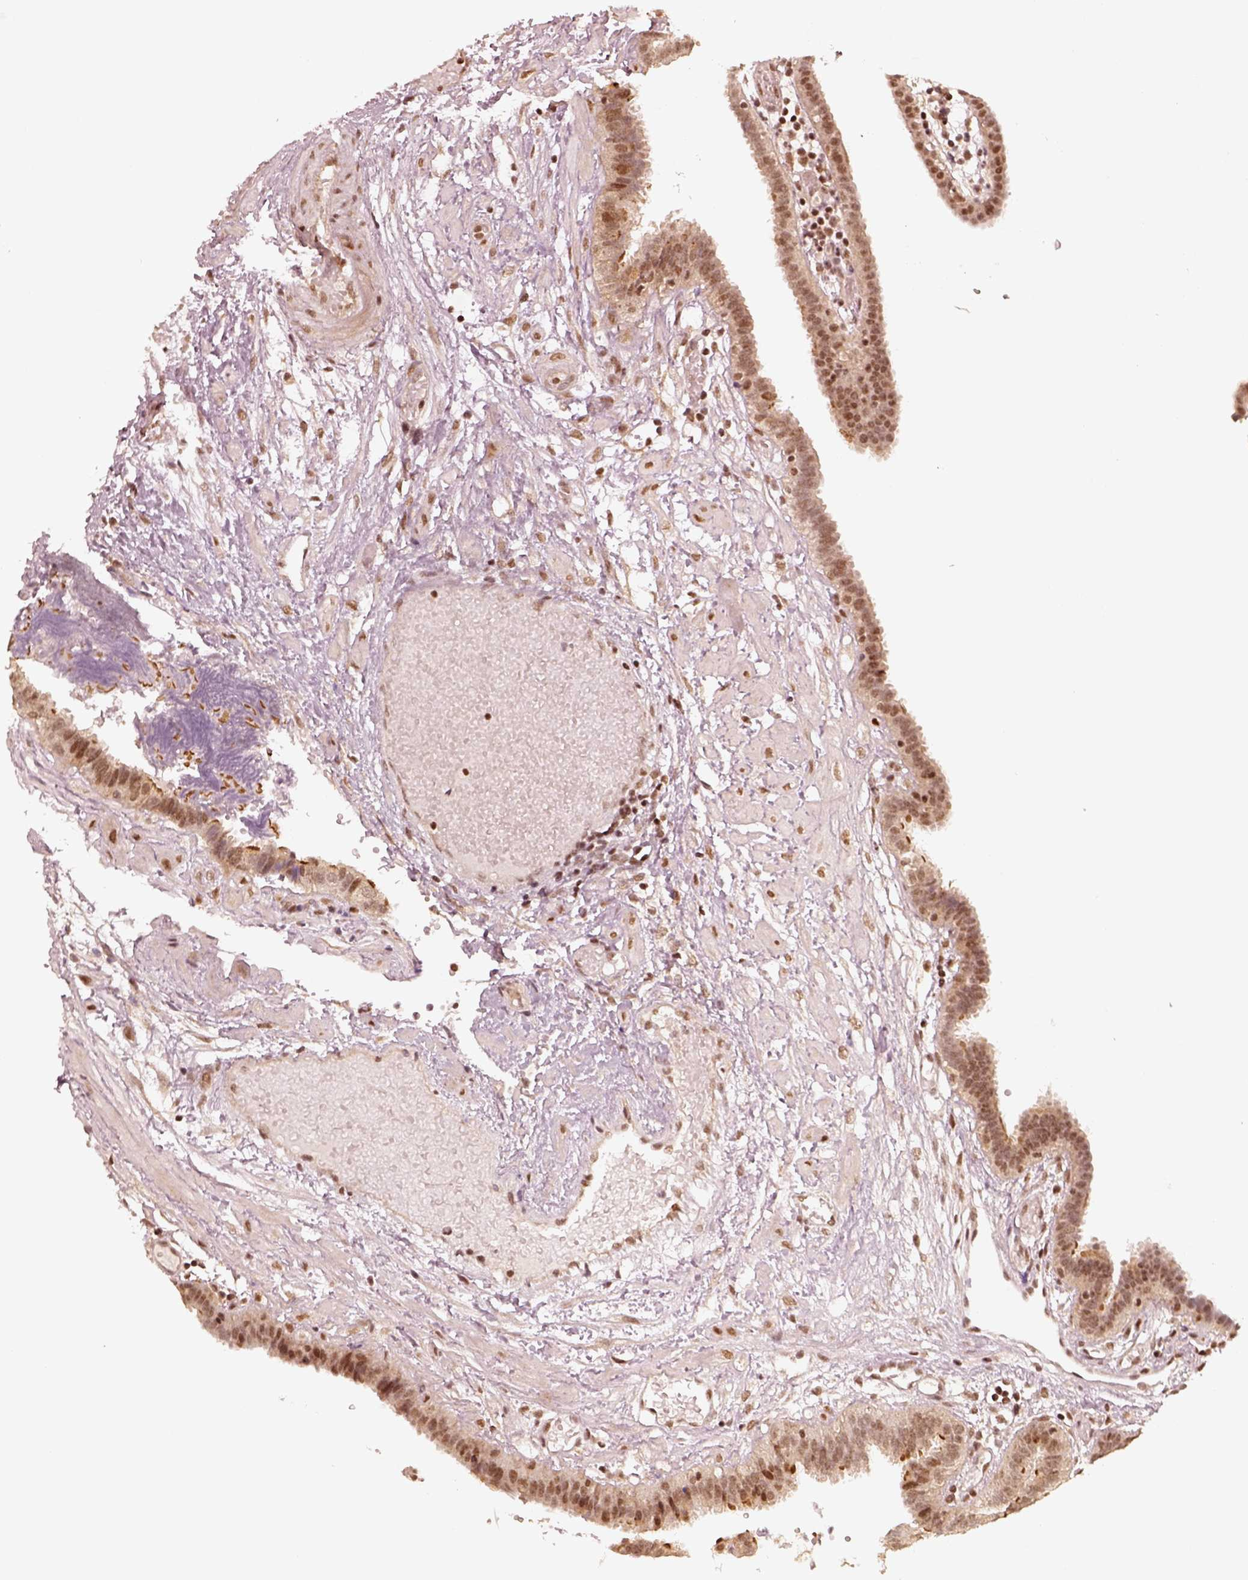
{"staining": {"intensity": "moderate", "quantity": ">75%", "location": "nuclear"}, "tissue": "fallopian tube", "cell_type": "Glandular cells", "image_type": "normal", "snomed": [{"axis": "morphology", "description": "Normal tissue, NOS"}, {"axis": "topography", "description": "Fallopian tube"}], "caption": "Immunohistochemical staining of normal fallopian tube shows medium levels of moderate nuclear positivity in about >75% of glandular cells.", "gene": "GMEB2", "patient": {"sex": "female", "age": 37}}